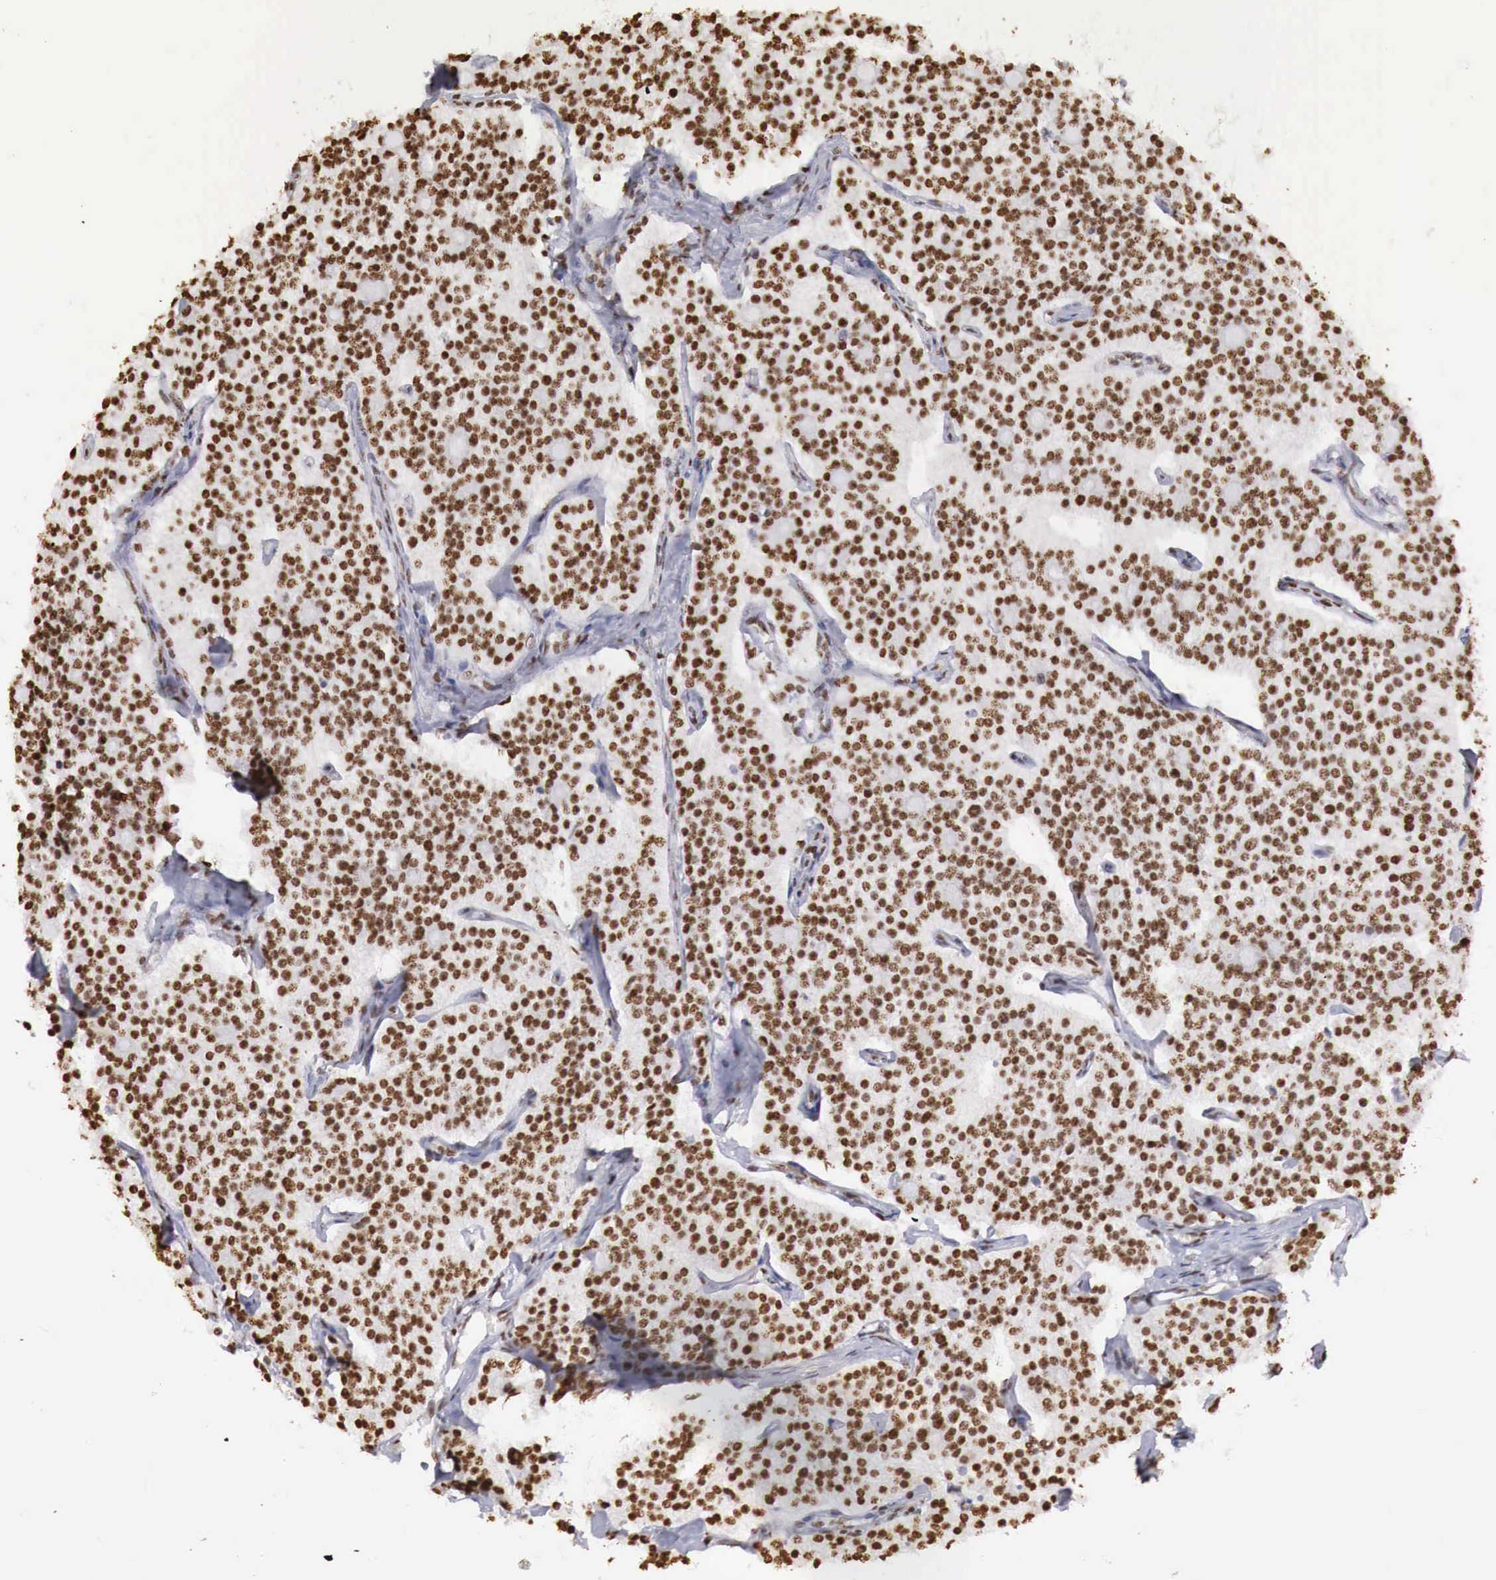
{"staining": {"intensity": "strong", "quantity": ">75%", "location": "nuclear"}, "tissue": "carcinoid", "cell_type": "Tumor cells", "image_type": "cancer", "snomed": [{"axis": "morphology", "description": "Carcinoid, malignant, NOS"}, {"axis": "topography", "description": "Small intestine"}], "caption": "Malignant carcinoid was stained to show a protein in brown. There is high levels of strong nuclear expression in approximately >75% of tumor cells. The protein of interest is stained brown, and the nuclei are stained in blue (DAB (3,3'-diaminobenzidine) IHC with brightfield microscopy, high magnification).", "gene": "DKC1", "patient": {"sex": "male", "age": 63}}